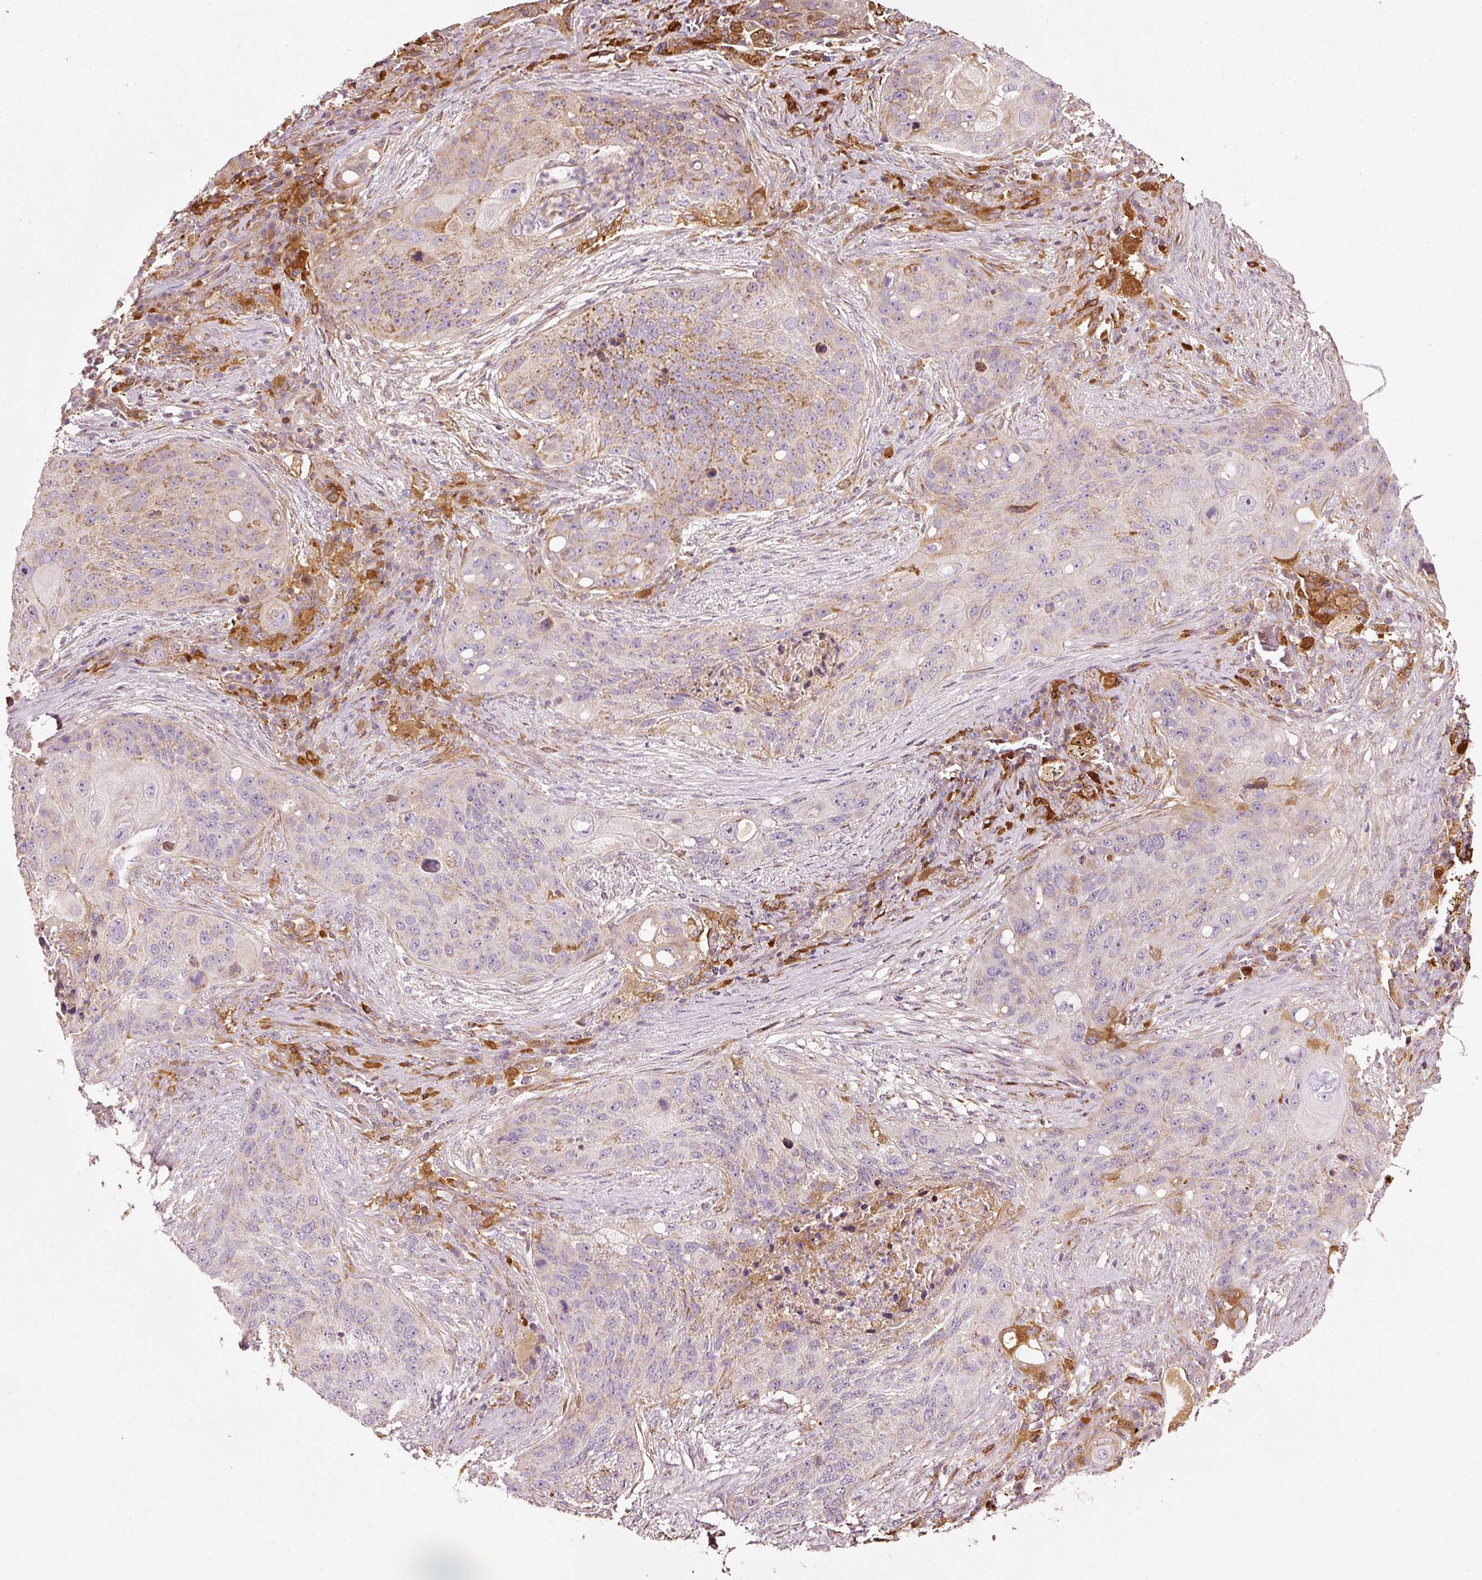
{"staining": {"intensity": "moderate", "quantity": "<25%", "location": "cytoplasmic/membranous"}, "tissue": "lung cancer", "cell_type": "Tumor cells", "image_type": "cancer", "snomed": [{"axis": "morphology", "description": "Squamous cell carcinoma, NOS"}, {"axis": "topography", "description": "Lung"}], "caption": "Immunohistochemical staining of squamous cell carcinoma (lung) reveals low levels of moderate cytoplasmic/membranous staining in about <25% of tumor cells.", "gene": "SERPING1", "patient": {"sex": "female", "age": 63}}